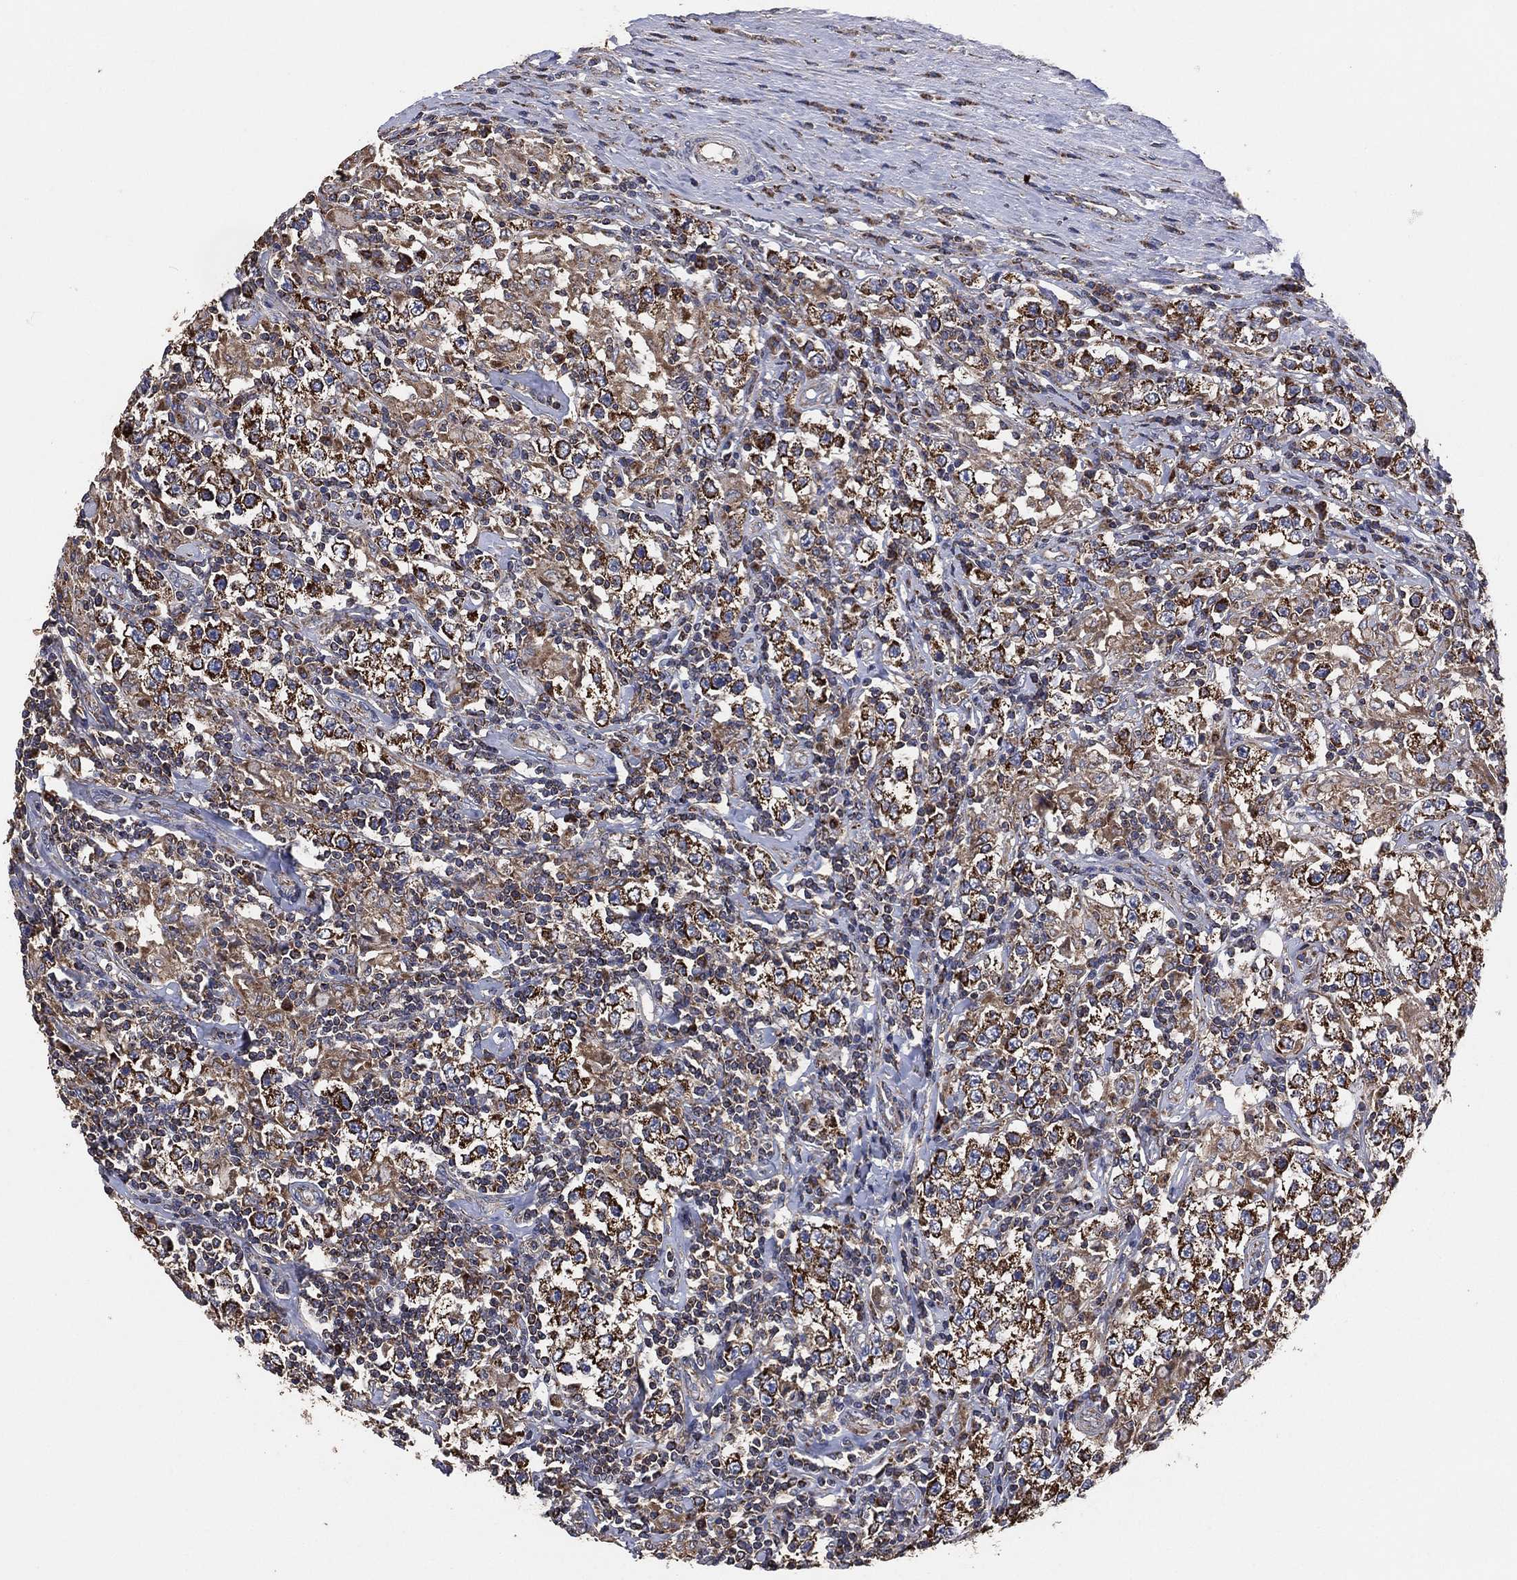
{"staining": {"intensity": "moderate", "quantity": "25%-75%", "location": "cytoplasmic/membranous"}, "tissue": "testis cancer", "cell_type": "Tumor cells", "image_type": "cancer", "snomed": [{"axis": "morphology", "description": "Seminoma, NOS"}, {"axis": "morphology", "description": "Carcinoma, Embryonal, NOS"}, {"axis": "topography", "description": "Testis"}], "caption": "Immunohistochemistry (IHC) (DAB (3,3'-diaminobenzidine)) staining of testis cancer (seminoma) demonstrates moderate cytoplasmic/membranous protein staining in about 25%-75% of tumor cells.", "gene": "LIMD1", "patient": {"sex": "male", "age": 41}}